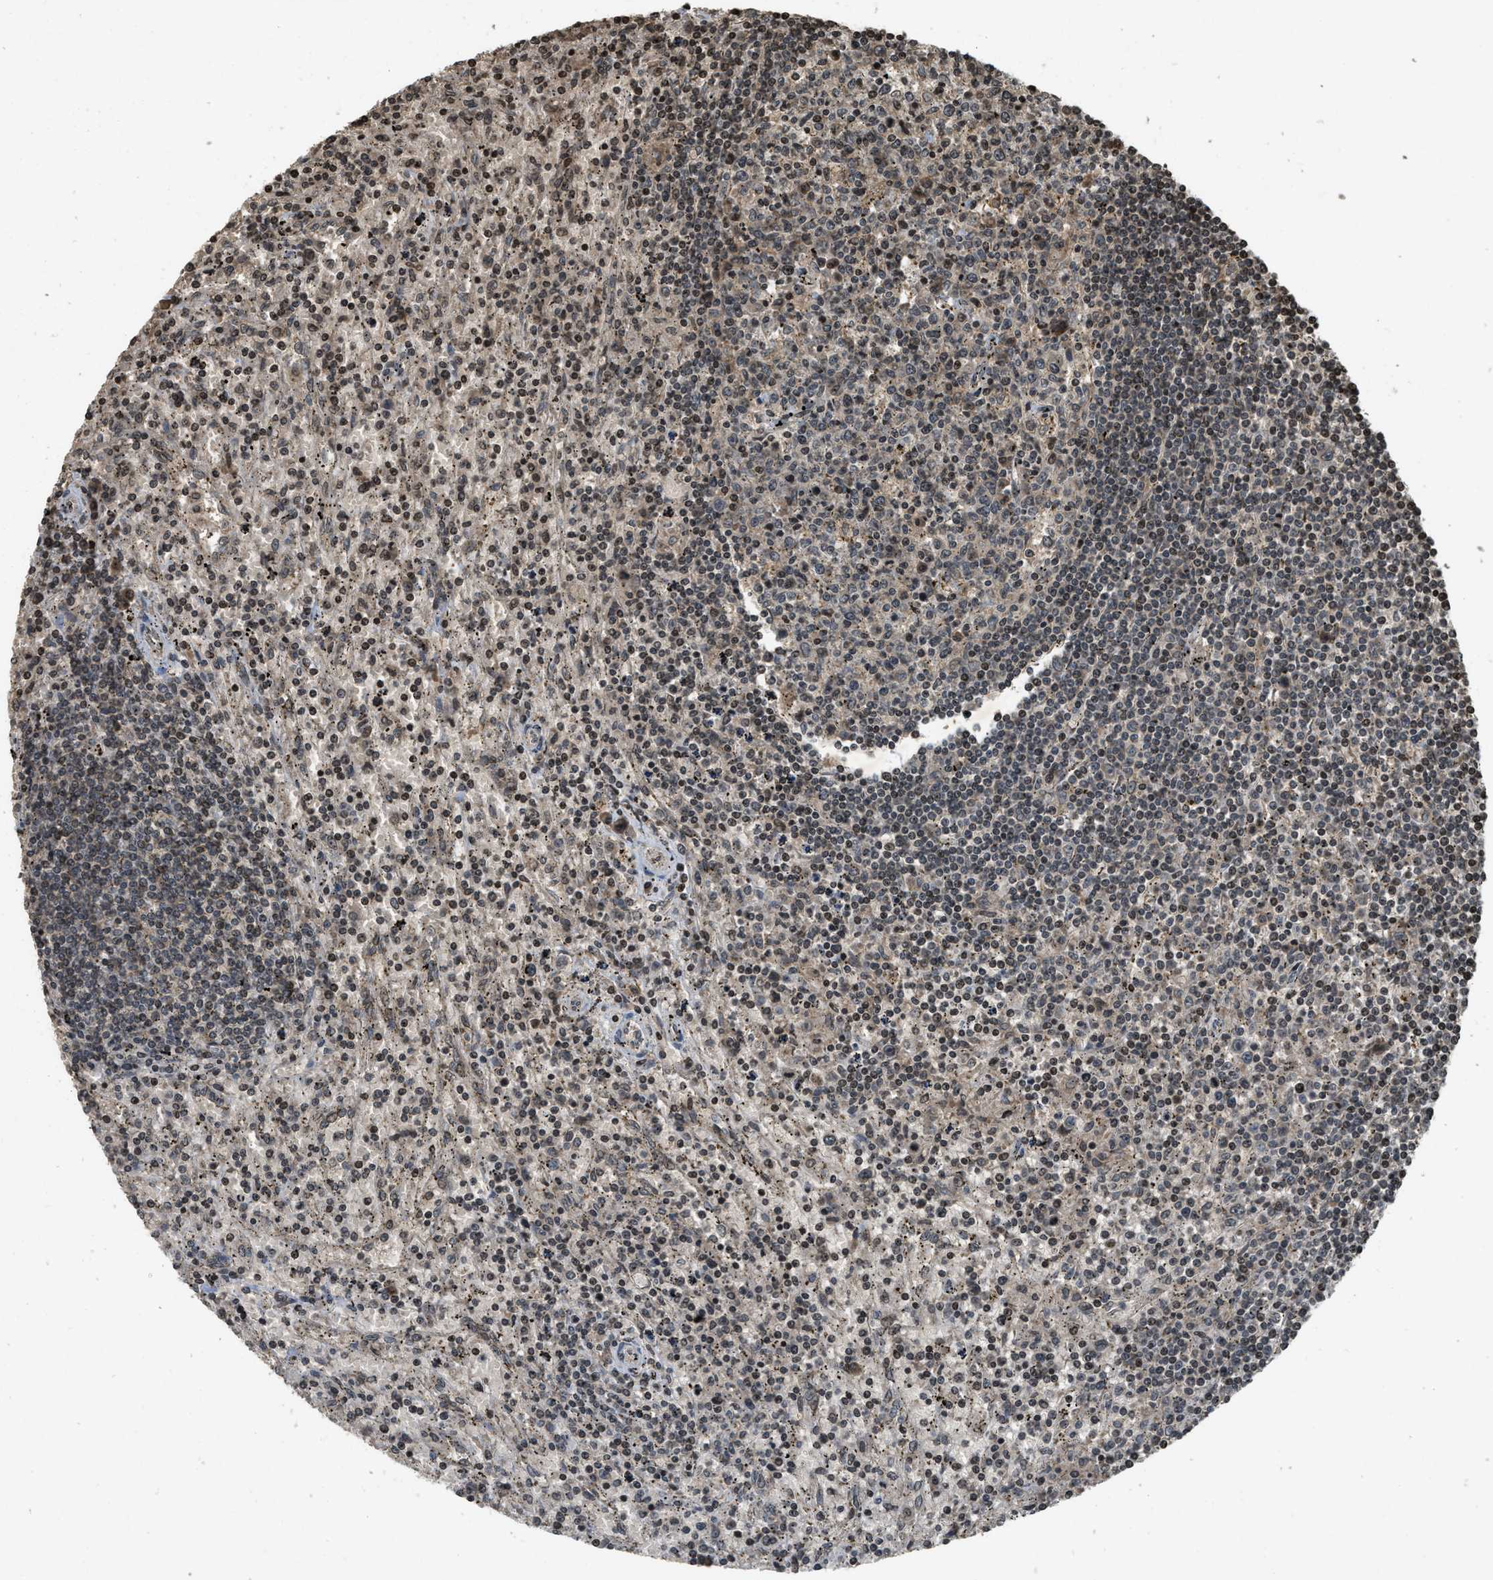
{"staining": {"intensity": "moderate", "quantity": ">75%", "location": "cytoplasmic/membranous,nuclear"}, "tissue": "lymphoma", "cell_type": "Tumor cells", "image_type": "cancer", "snomed": [{"axis": "morphology", "description": "Malignant lymphoma, non-Hodgkin's type, Low grade"}, {"axis": "topography", "description": "Spleen"}], "caption": "Lymphoma stained with a protein marker reveals moderate staining in tumor cells.", "gene": "SIAH1", "patient": {"sex": "male", "age": 76}}